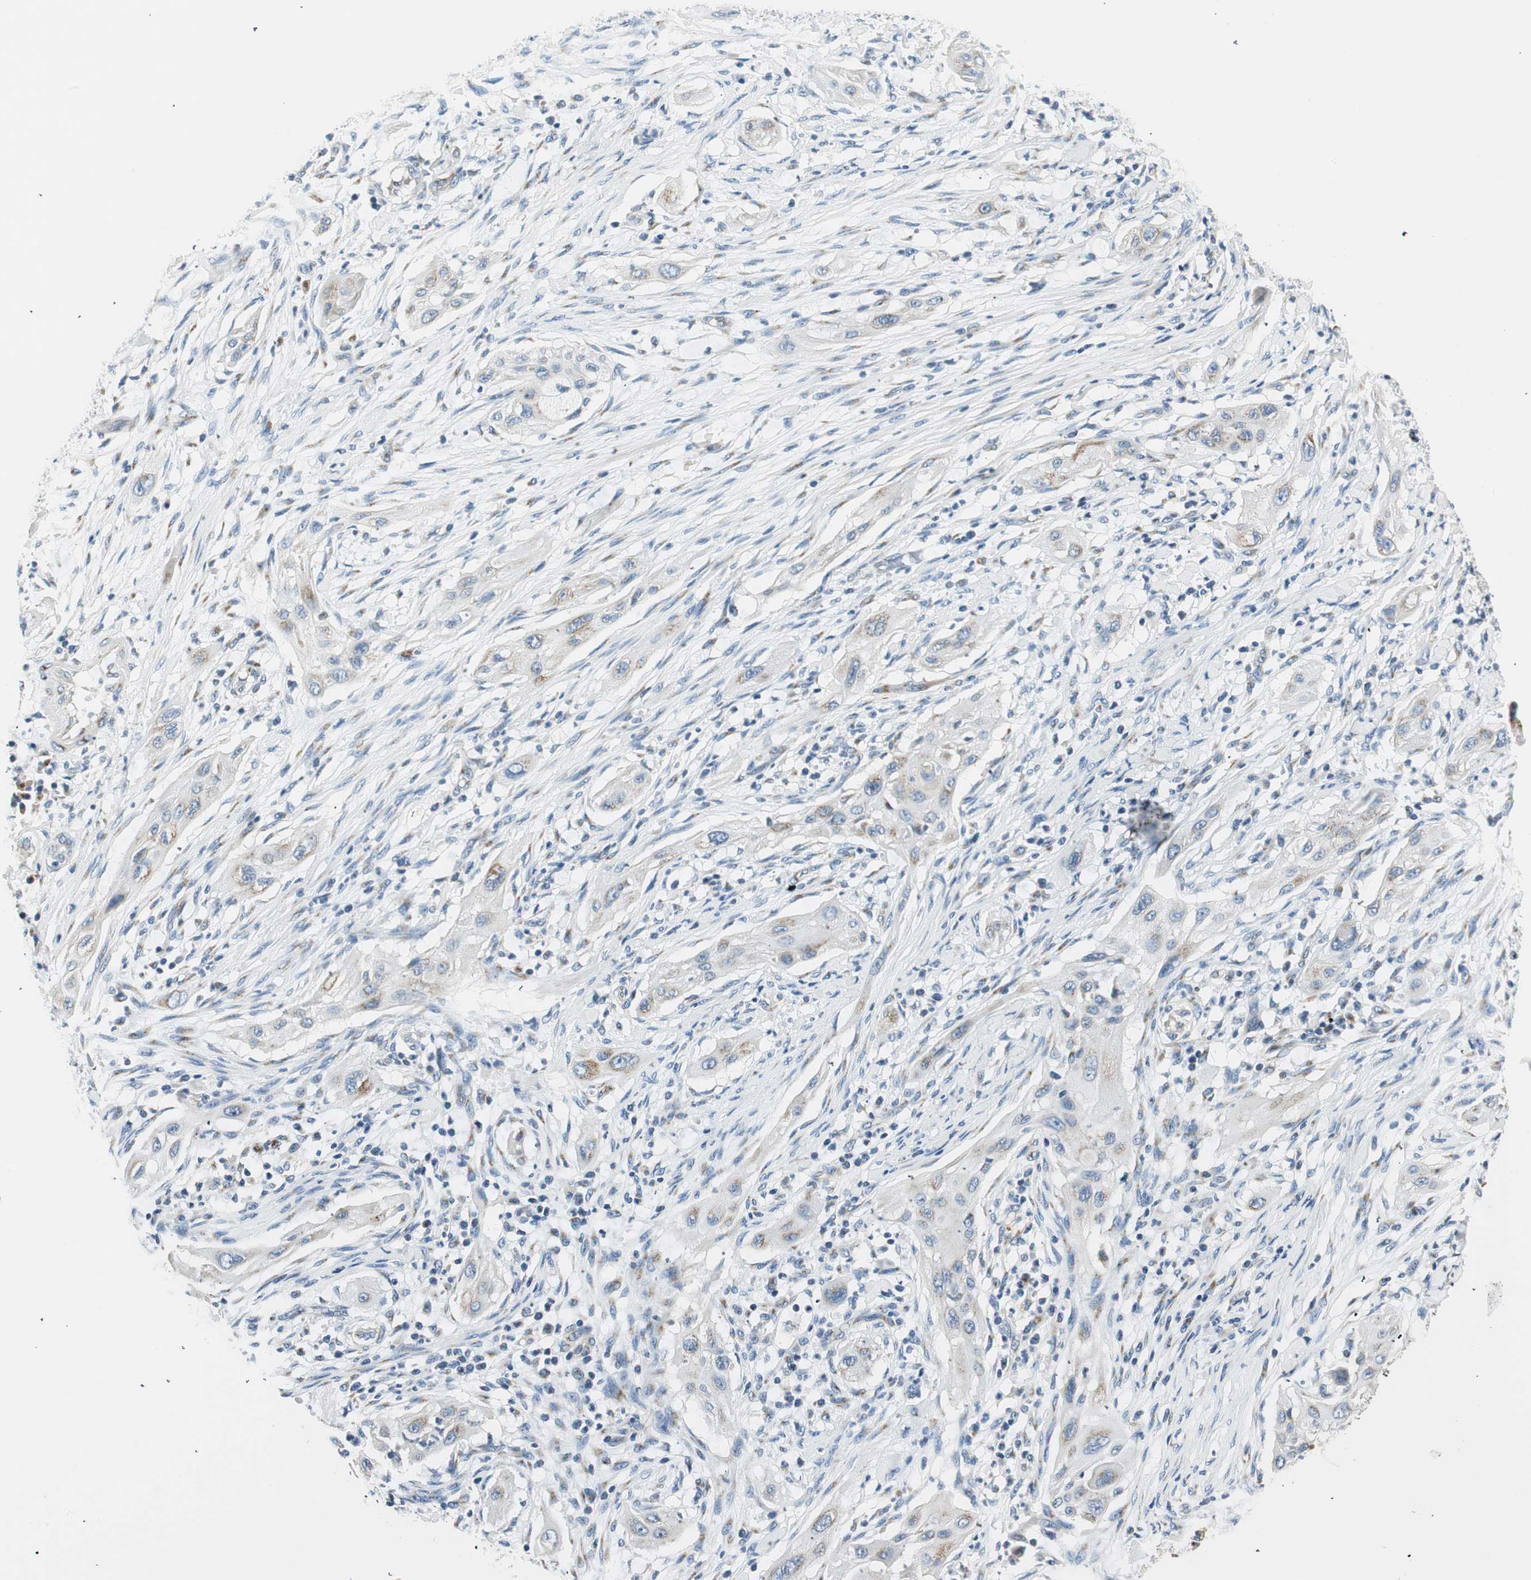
{"staining": {"intensity": "moderate", "quantity": "<25%", "location": "cytoplasmic/membranous"}, "tissue": "lung cancer", "cell_type": "Tumor cells", "image_type": "cancer", "snomed": [{"axis": "morphology", "description": "Squamous cell carcinoma, NOS"}, {"axis": "topography", "description": "Lung"}], "caption": "An image showing moderate cytoplasmic/membranous staining in approximately <25% of tumor cells in lung squamous cell carcinoma, as visualized by brown immunohistochemical staining.", "gene": "TMF1", "patient": {"sex": "female", "age": 47}}